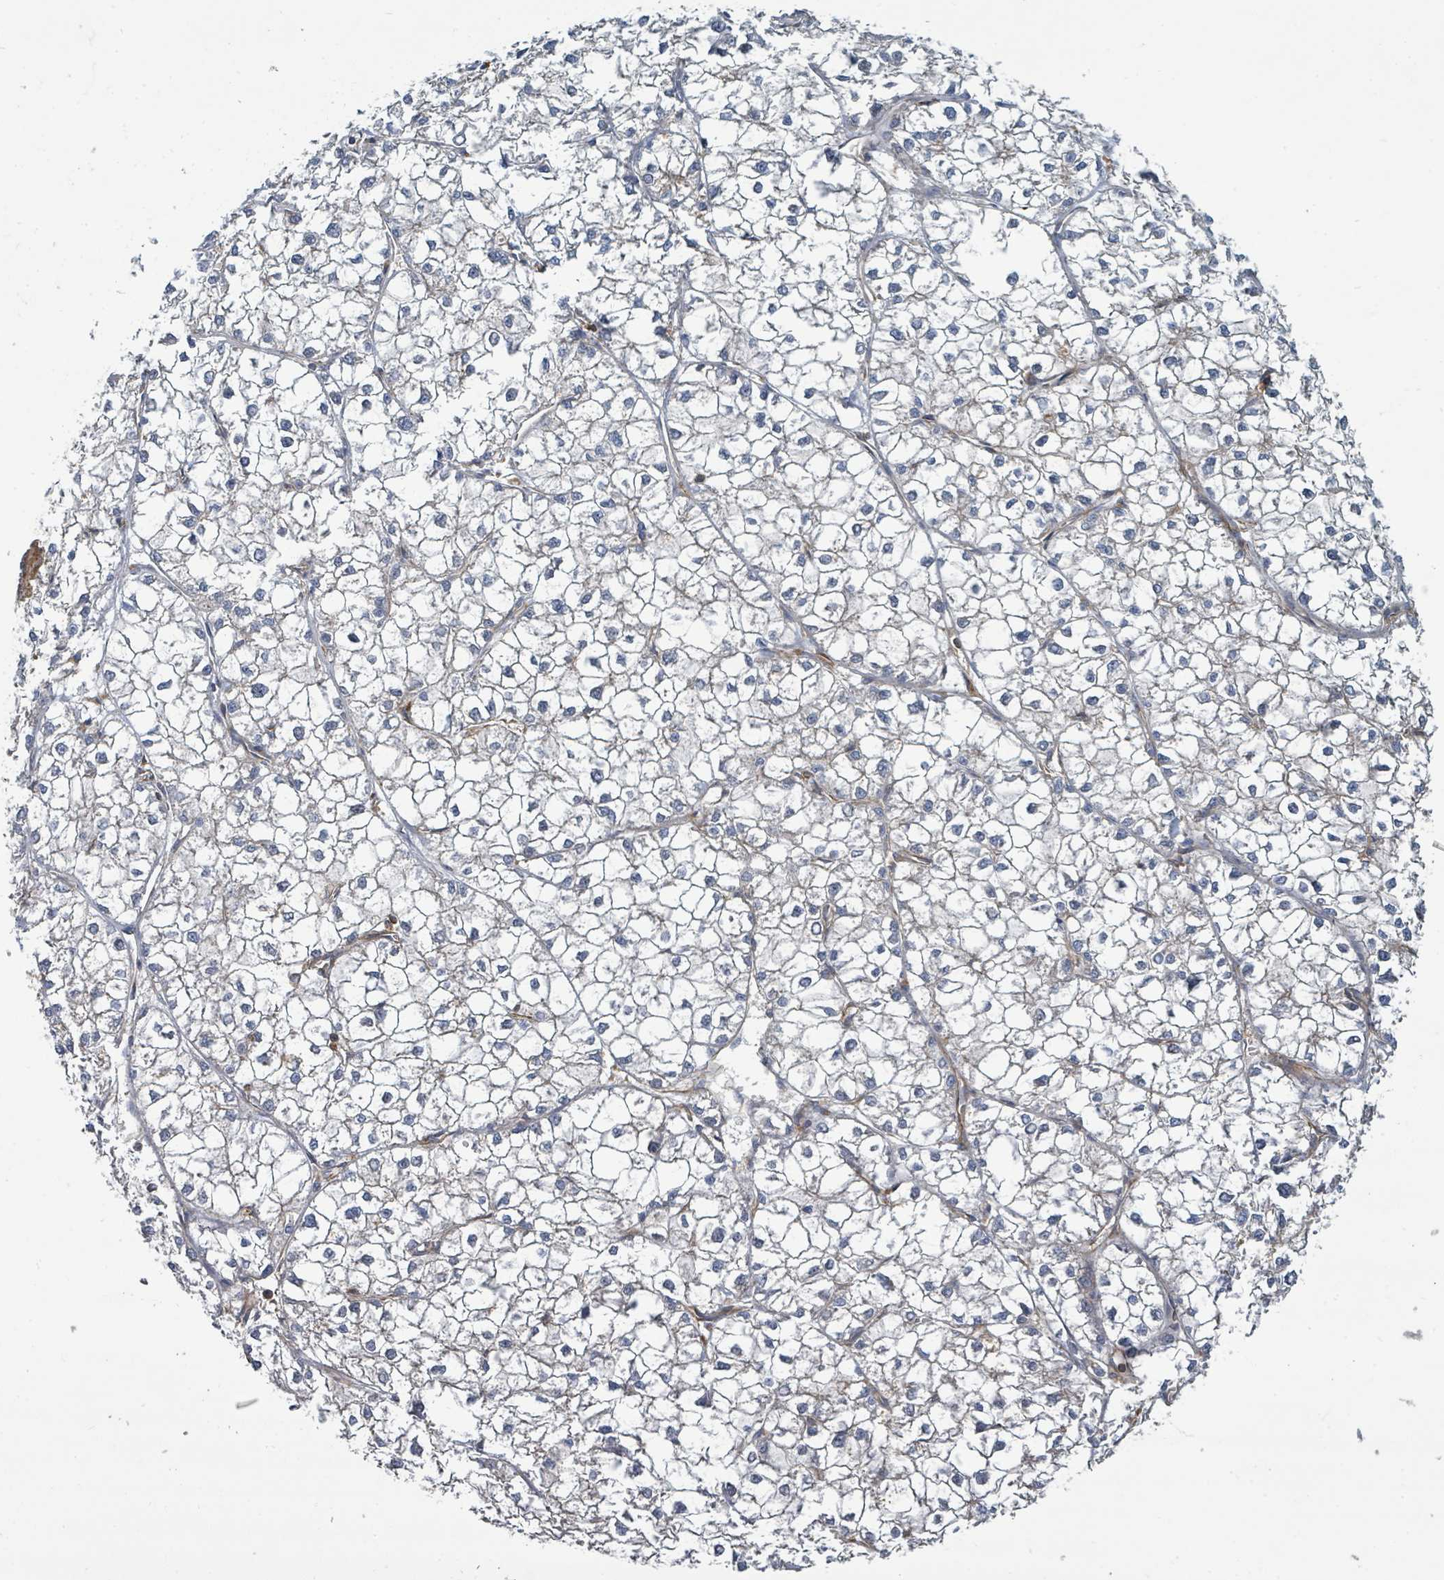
{"staining": {"intensity": "negative", "quantity": "none", "location": "none"}, "tissue": "liver cancer", "cell_type": "Tumor cells", "image_type": "cancer", "snomed": [{"axis": "morphology", "description": "Carcinoma, Hepatocellular, NOS"}, {"axis": "topography", "description": "Liver"}], "caption": "This micrograph is of liver cancer (hepatocellular carcinoma) stained with IHC to label a protein in brown with the nuclei are counter-stained blue. There is no expression in tumor cells.", "gene": "BOLA2B", "patient": {"sex": "female", "age": 43}}